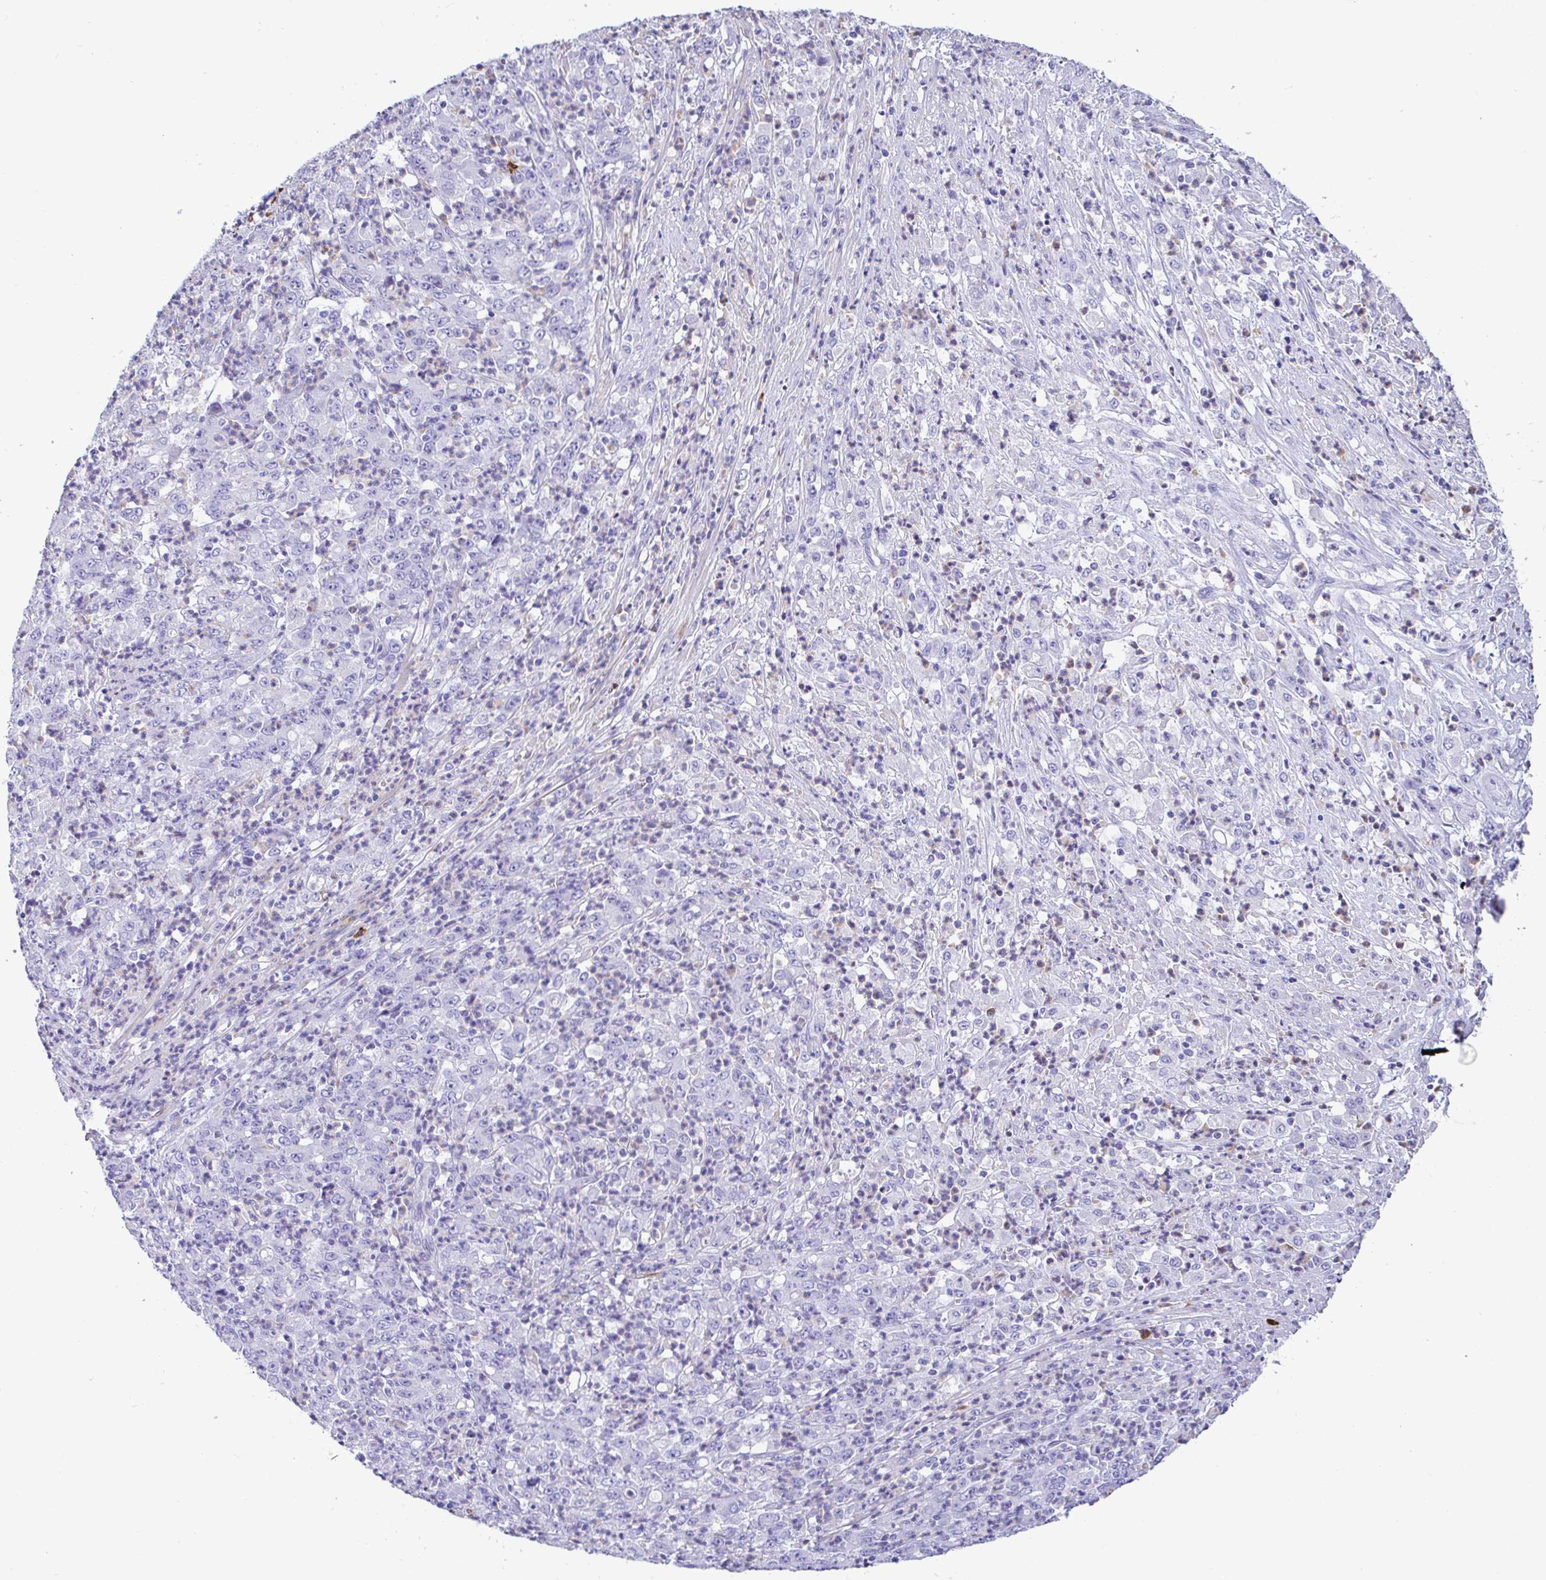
{"staining": {"intensity": "negative", "quantity": "none", "location": "none"}, "tissue": "stomach cancer", "cell_type": "Tumor cells", "image_type": "cancer", "snomed": [{"axis": "morphology", "description": "Adenocarcinoma, NOS"}, {"axis": "topography", "description": "Stomach, lower"}], "caption": "Immunohistochemistry (IHC) image of neoplastic tissue: human adenocarcinoma (stomach) stained with DAB (3,3'-diaminobenzidine) exhibits no significant protein positivity in tumor cells.", "gene": "CCDC62", "patient": {"sex": "female", "age": 71}}